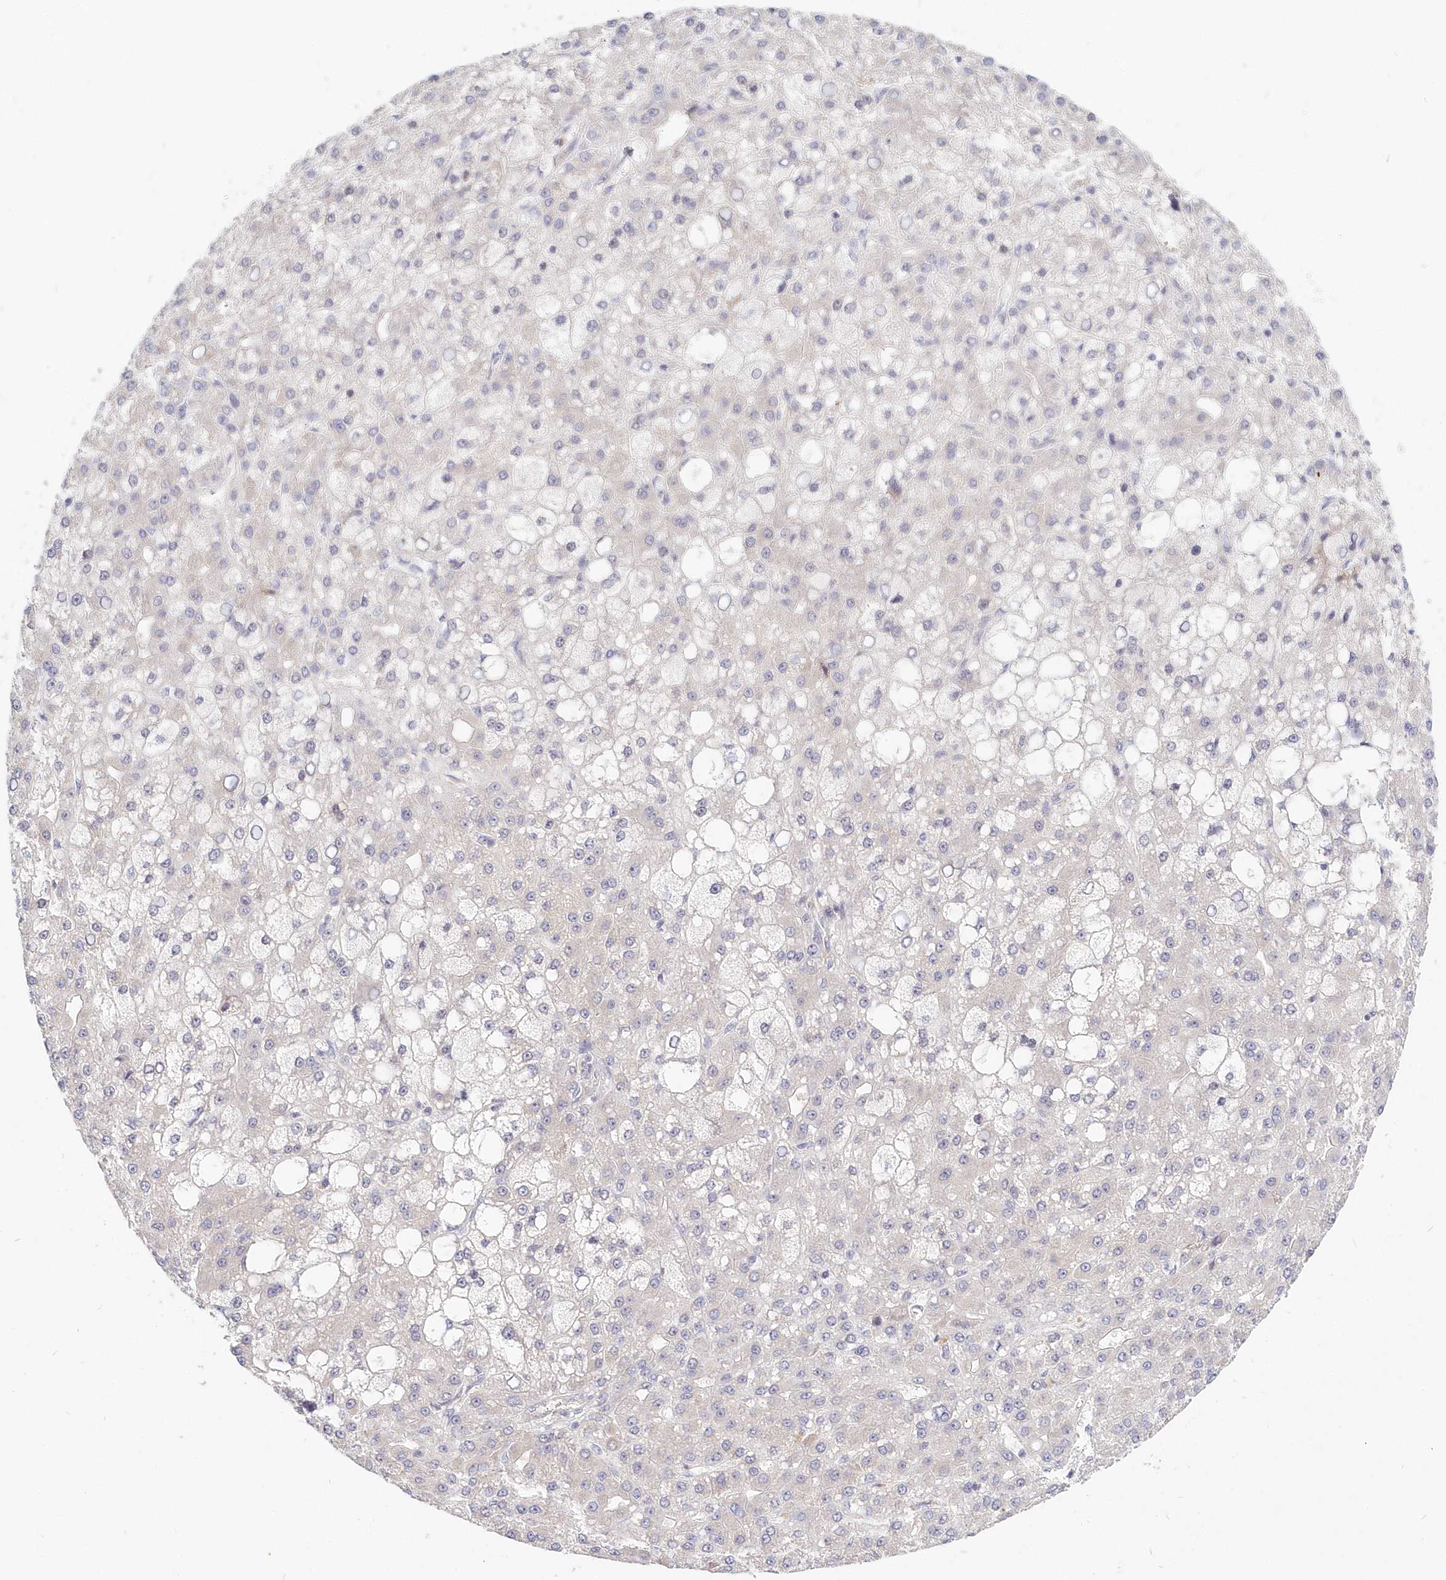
{"staining": {"intensity": "negative", "quantity": "none", "location": "none"}, "tissue": "liver cancer", "cell_type": "Tumor cells", "image_type": "cancer", "snomed": [{"axis": "morphology", "description": "Carcinoma, Hepatocellular, NOS"}, {"axis": "topography", "description": "Liver"}], "caption": "An immunohistochemistry micrograph of liver hepatocellular carcinoma is shown. There is no staining in tumor cells of liver hepatocellular carcinoma.", "gene": "KATNA1", "patient": {"sex": "male", "age": 67}}